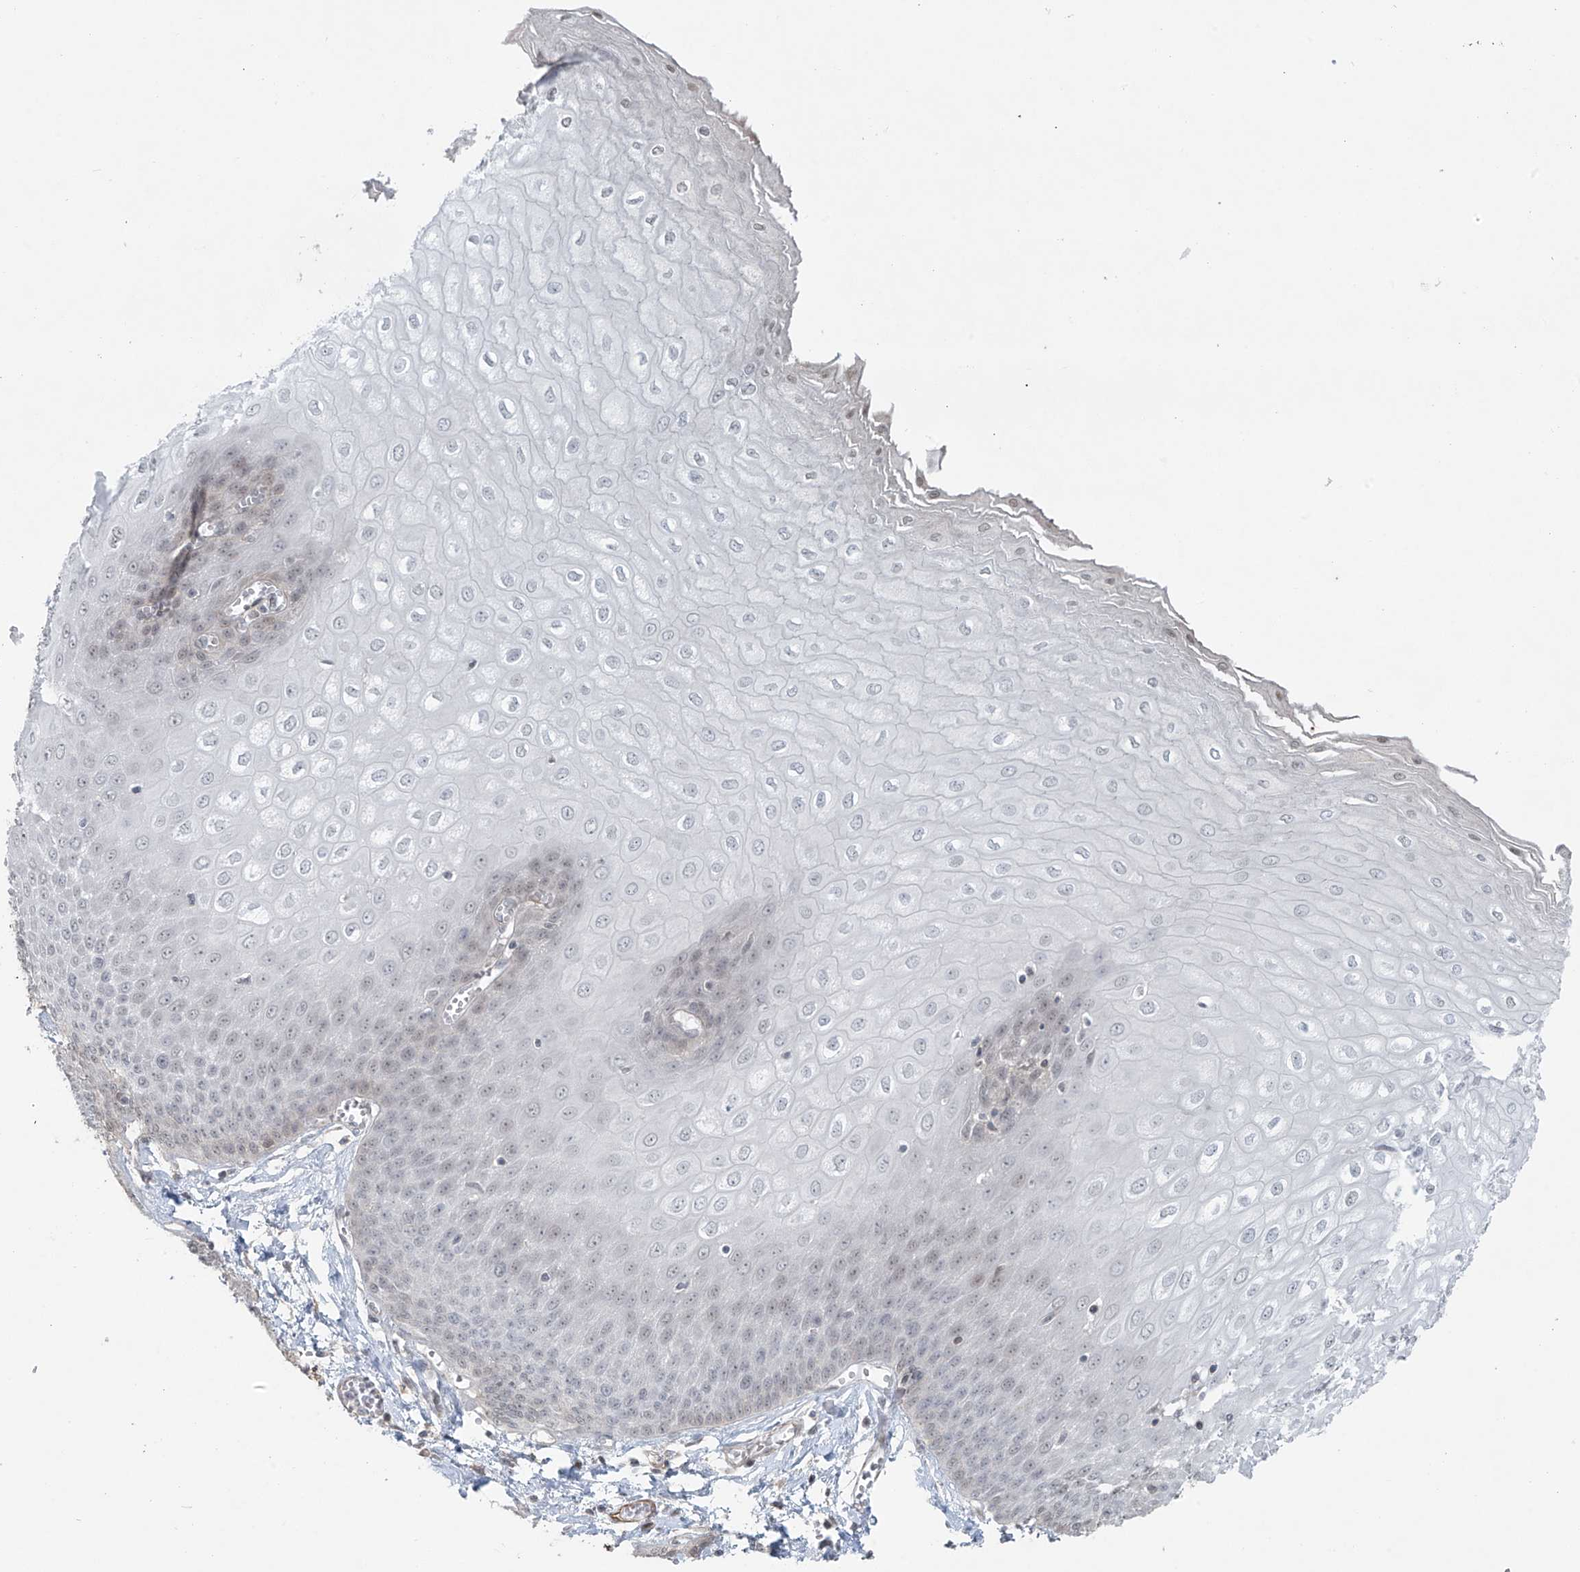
{"staining": {"intensity": "negative", "quantity": "none", "location": "none"}, "tissue": "esophagus", "cell_type": "Squamous epithelial cells", "image_type": "normal", "snomed": [{"axis": "morphology", "description": "Normal tissue, NOS"}, {"axis": "topography", "description": "Esophagus"}], "caption": "Protein analysis of unremarkable esophagus shows no significant staining in squamous epithelial cells.", "gene": "RASGEF1A", "patient": {"sex": "male", "age": 60}}